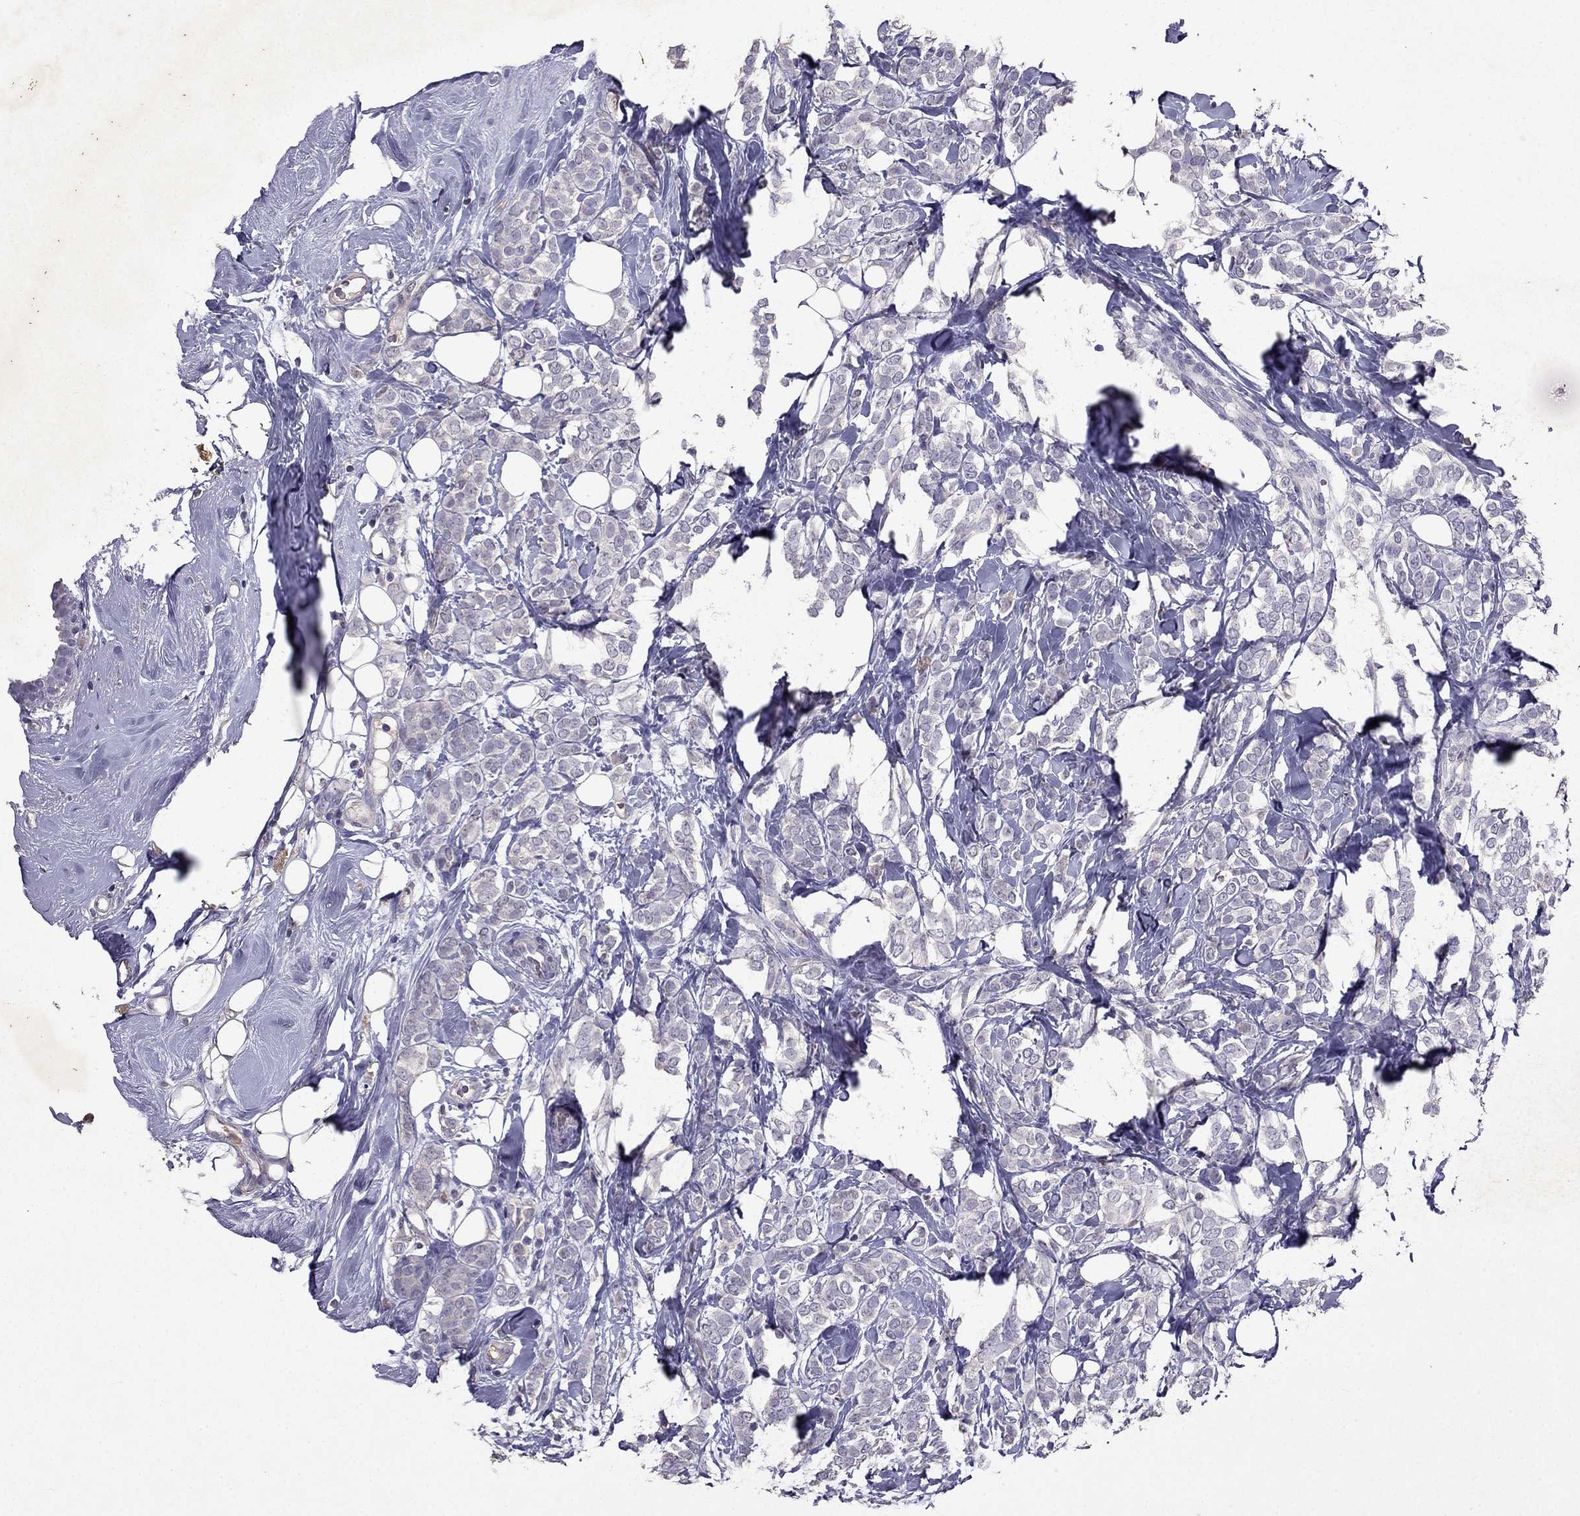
{"staining": {"intensity": "negative", "quantity": "none", "location": "none"}, "tissue": "breast cancer", "cell_type": "Tumor cells", "image_type": "cancer", "snomed": [{"axis": "morphology", "description": "Lobular carcinoma"}, {"axis": "topography", "description": "Breast"}], "caption": "IHC image of human breast lobular carcinoma stained for a protein (brown), which shows no positivity in tumor cells.", "gene": "RFLNB", "patient": {"sex": "female", "age": 49}}